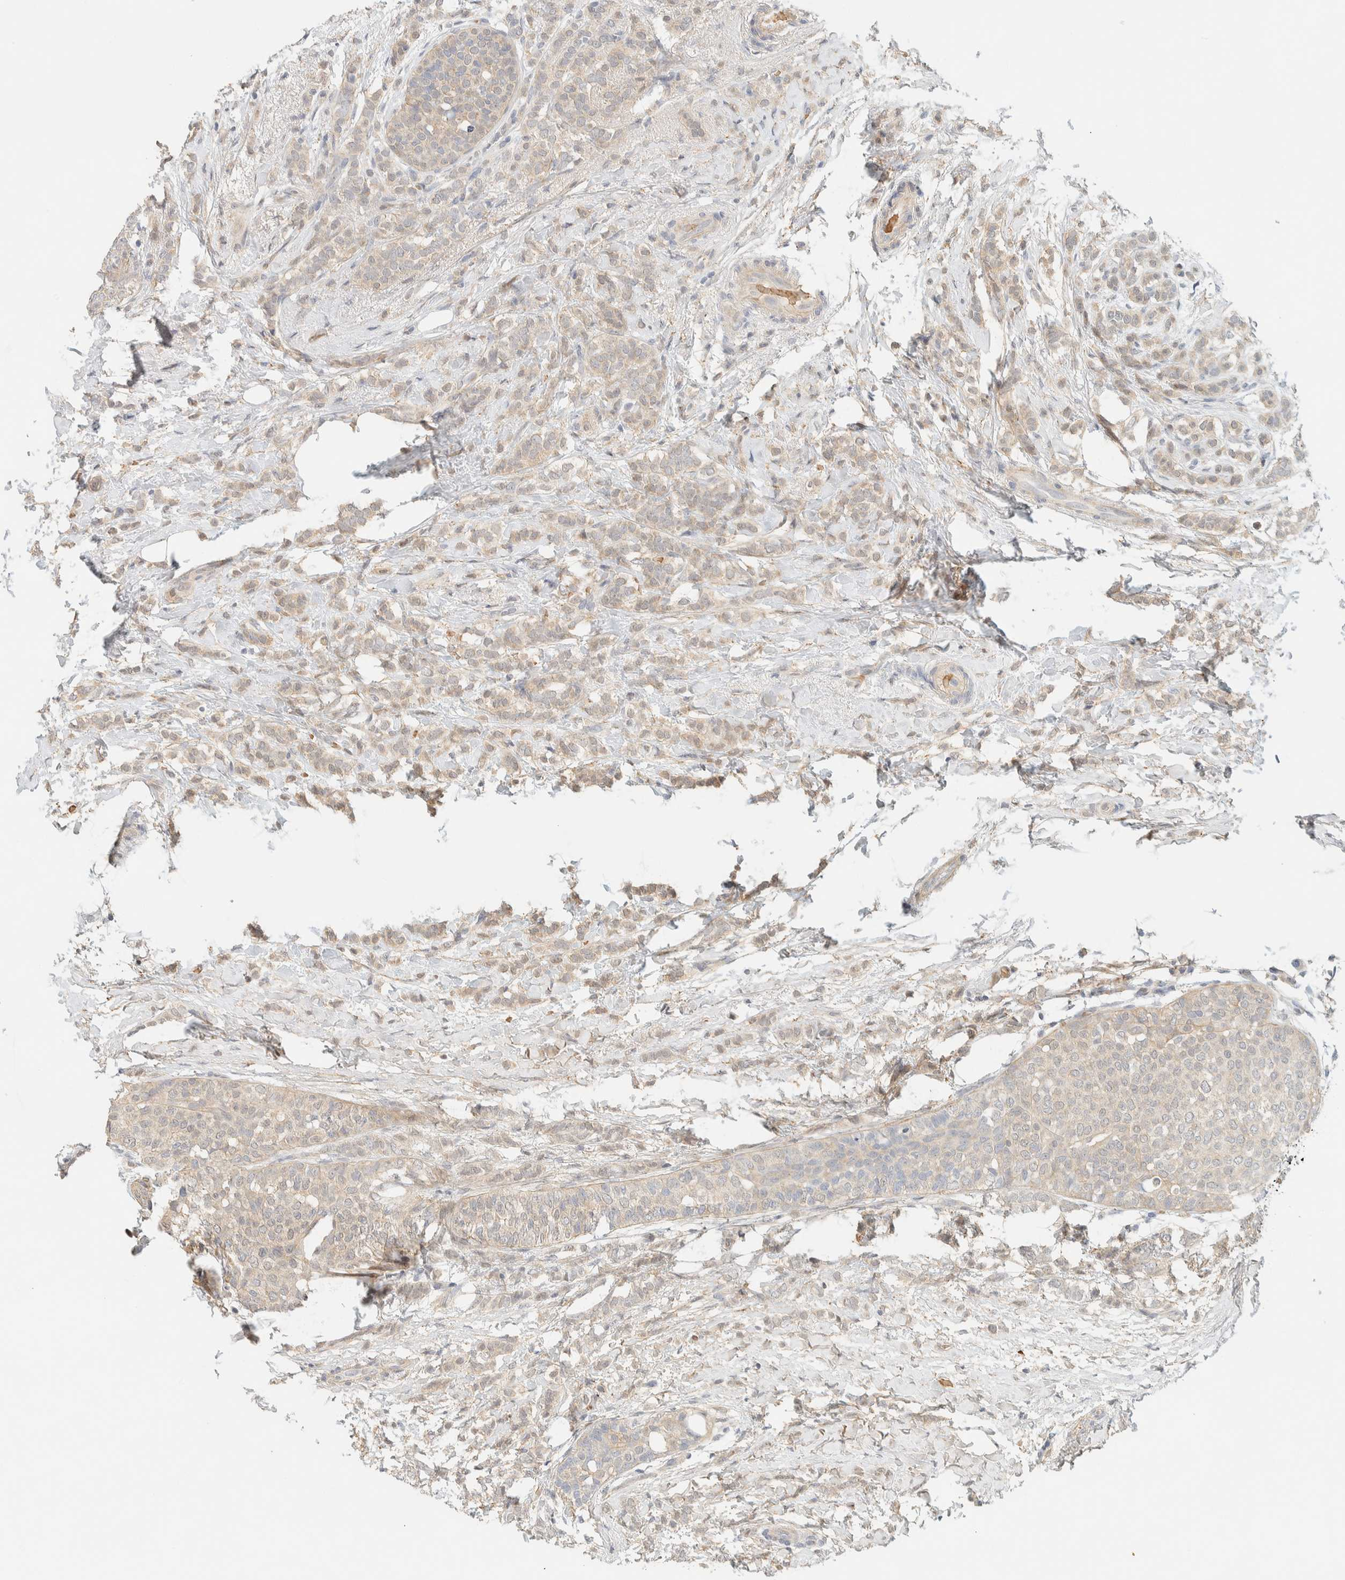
{"staining": {"intensity": "weak", "quantity": "<25%", "location": "cytoplasmic/membranous"}, "tissue": "breast cancer", "cell_type": "Tumor cells", "image_type": "cancer", "snomed": [{"axis": "morphology", "description": "Lobular carcinoma"}, {"axis": "topography", "description": "Breast"}], "caption": "High power microscopy micrograph of an IHC micrograph of lobular carcinoma (breast), revealing no significant staining in tumor cells.", "gene": "TNK1", "patient": {"sex": "female", "age": 50}}